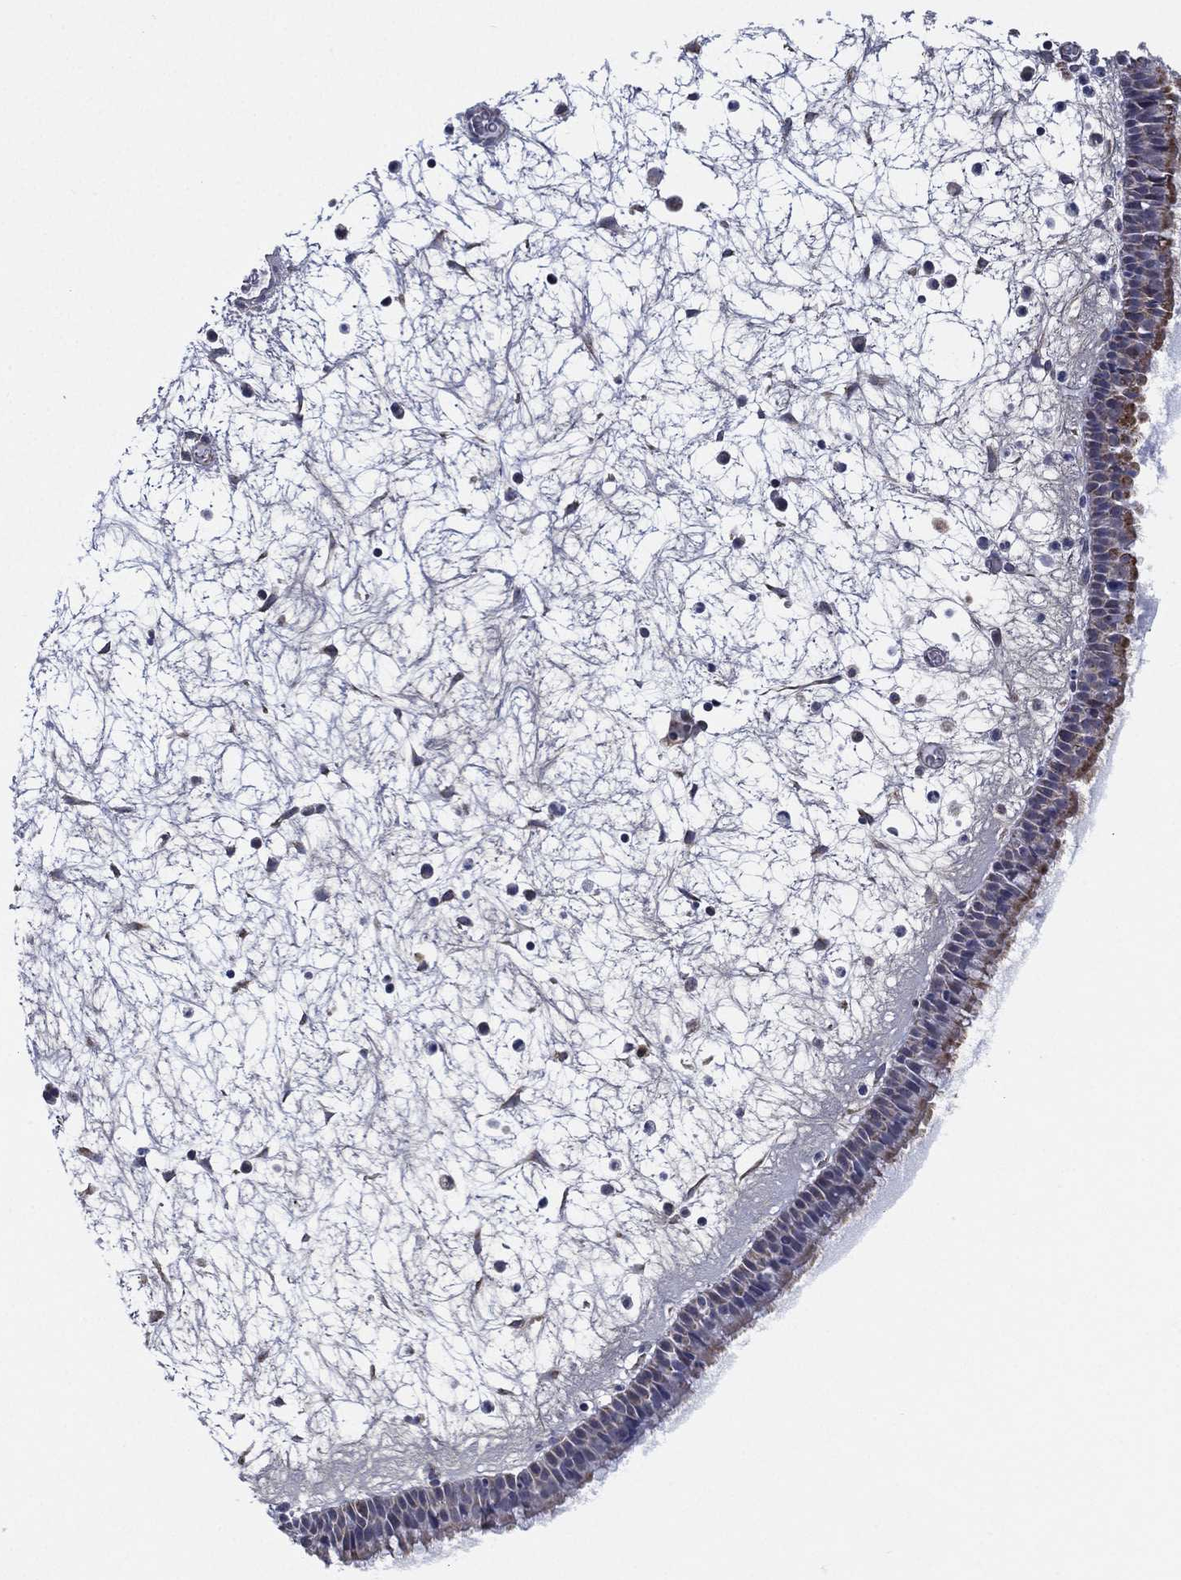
{"staining": {"intensity": "weak", "quantity": "25%-75%", "location": "cytoplasmic/membranous"}, "tissue": "nasopharynx", "cell_type": "Respiratory epithelial cells", "image_type": "normal", "snomed": [{"axis": "morphology", "description": "Normal tissue, NOS"}, {"axis": "topography", "description": "Nasopharynx"}], "caption": "Benign nasopharynx shows weak cytoplasmic/membranous staining in approximately 25%-75% of respiratory epithelial cells, visualized by immunohistochemistry. (Stains: DAB (3,3'-diaminobenzidine) in brown, nuclei in blue, Microscopy: brightfield microscopy at high magnification).", "gene": "INA", "patient": {"sex": "male", "age": 58}}